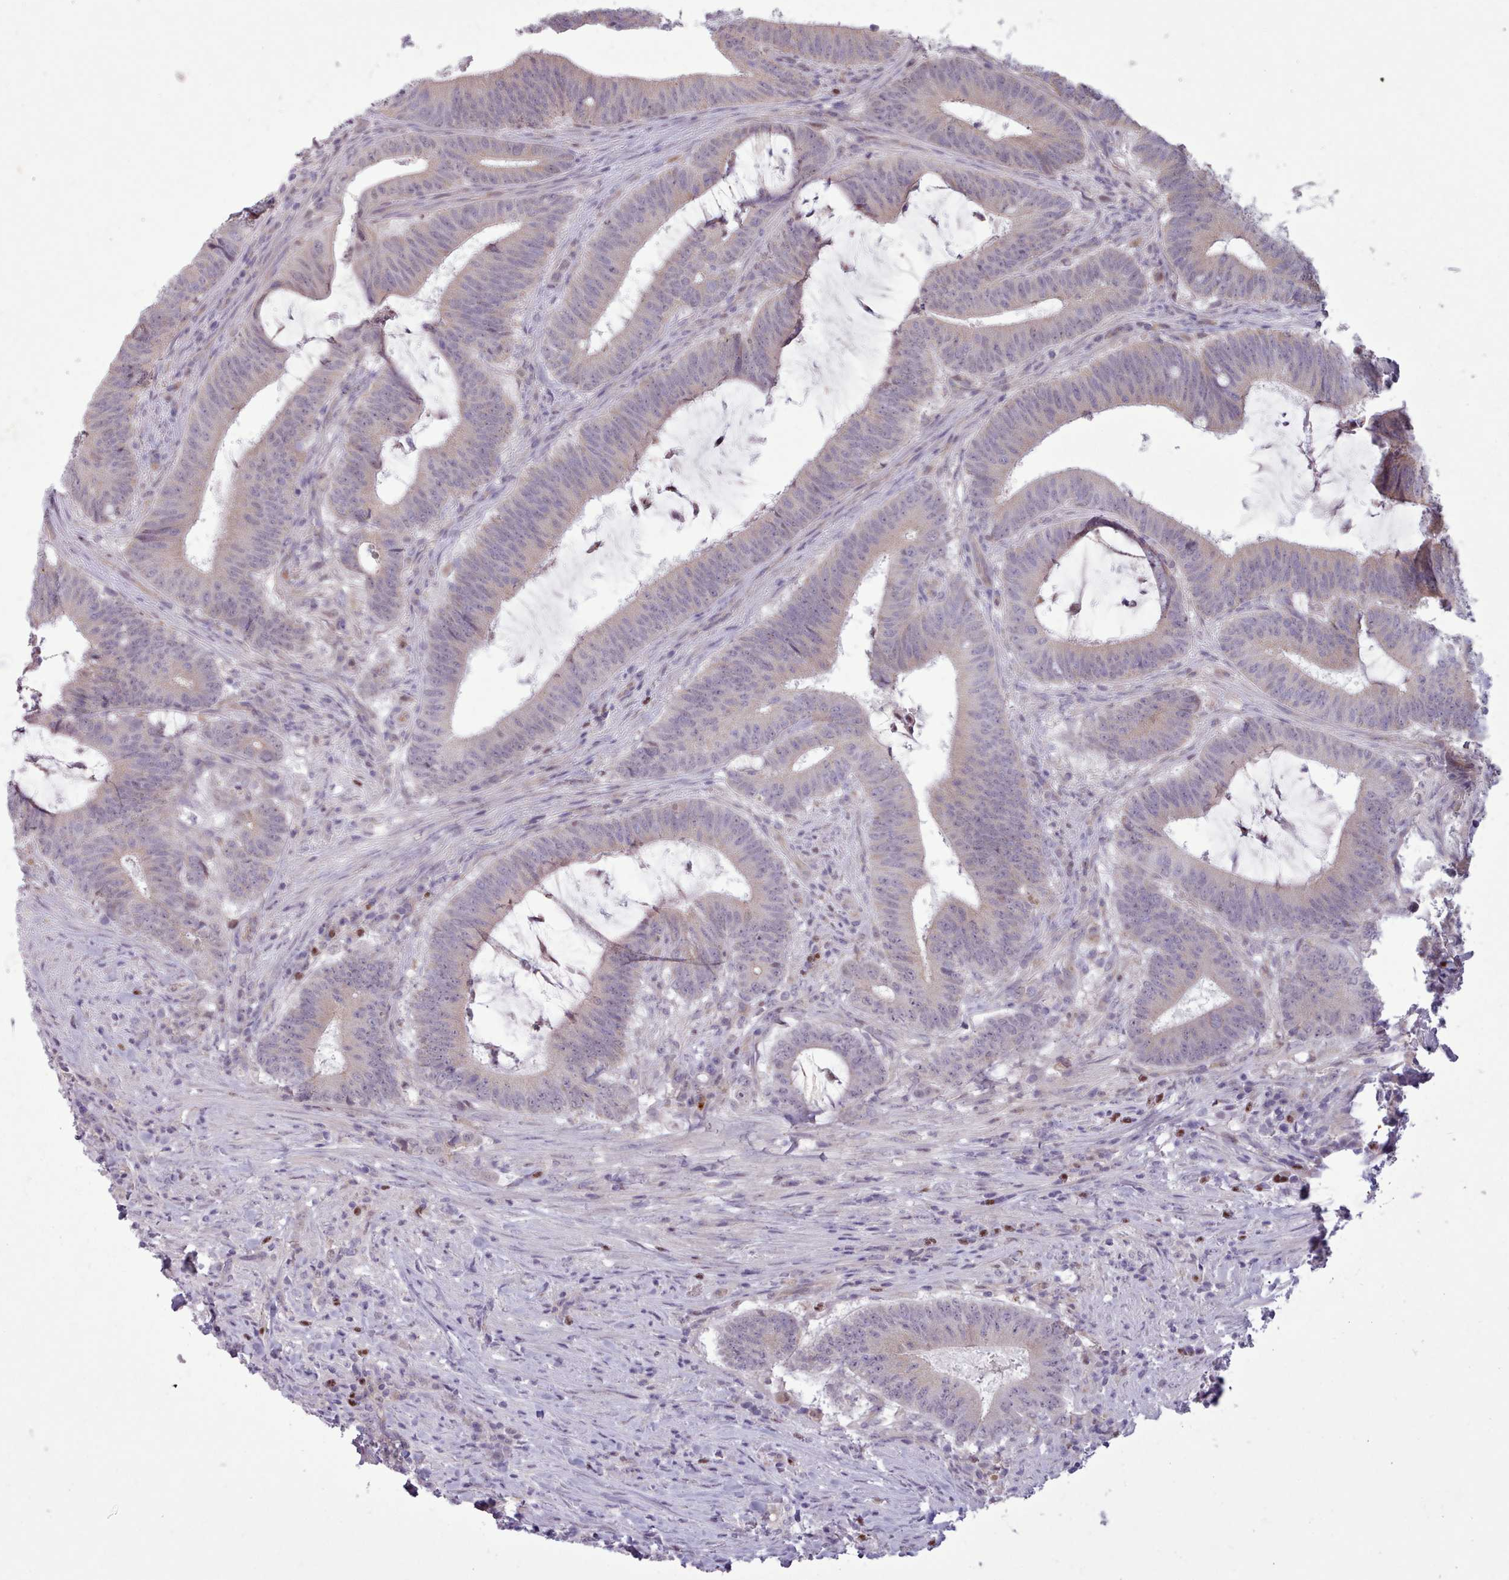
{"staining": {"intensity": "negative", "quantity": "none", "location": "none"}, "tissue": "colorectal cancer", "cell_type": "Tumor cells", "image_type": "cancer", "snomed": [{"axis": "morphology", "description": "Adenocarcinoma, NOS"}, {"axis": "topography", "description": "Colon"}], "caption": "Image shows no significant protein staining in tumor cells of colorectal cancer.", "gene": "SLURP1", "patient": {"sex": "female", "age": 43}}